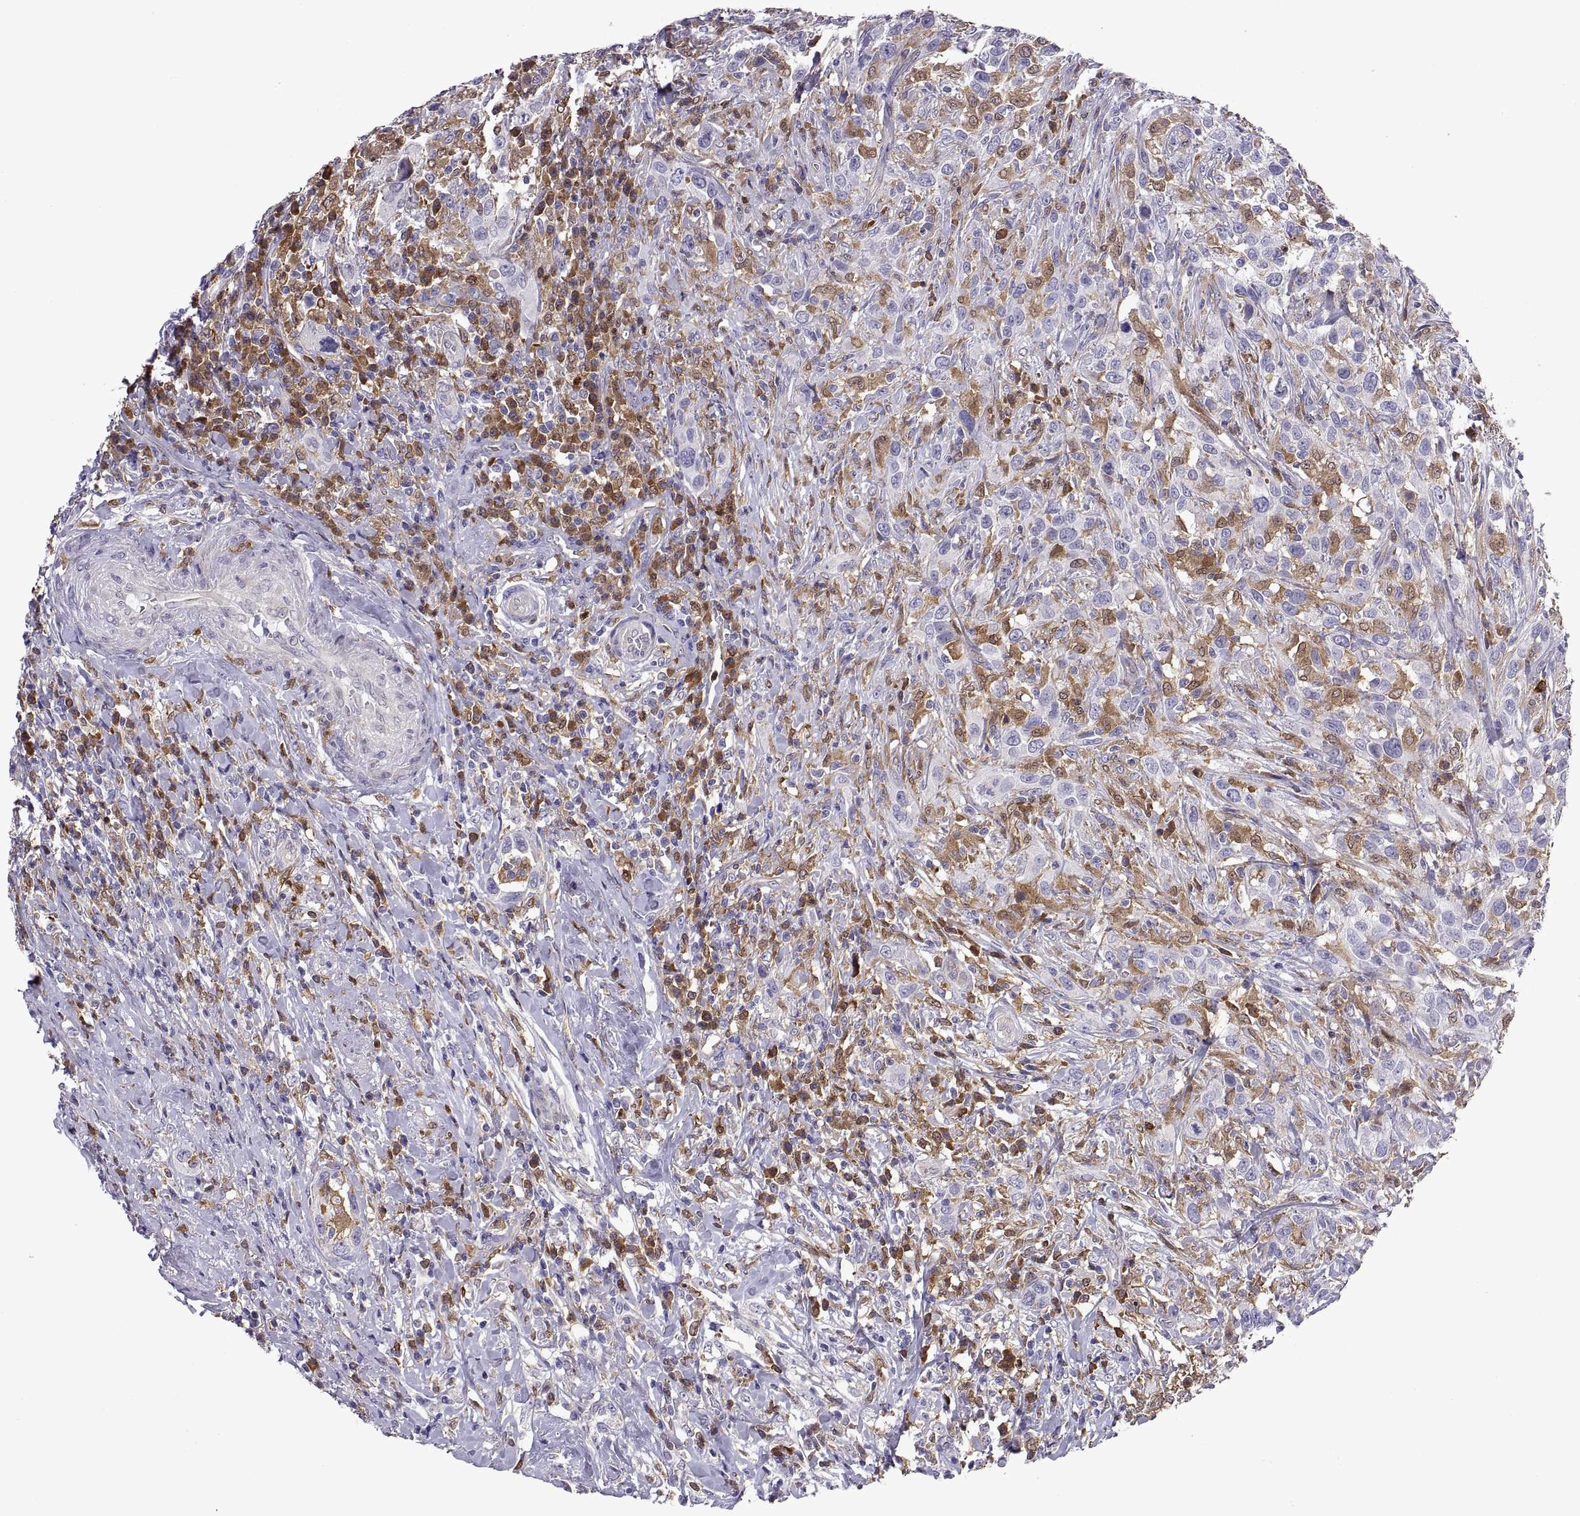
{"staining": {"intensity": "negative", "quantity": "none", "location": "none"}, "tissue": "urothelial cancer", "cell_type": "Tumor cells", "image_type": "cancer", "snomed": [{"axis": "morphology", "description": "Urothelial carcinoma, NOS"}, {"axis": "morphology", "description": "Urothelial carcinoma, High grade"}, {"axis": "topography", "description": "Urinary bladder"}], "caption": "IHC of human transitional cell carcinoma exhibits no staining in tumor cells.", "gene": "DOK3", "patient": {"sex": "female", "age": 64}}